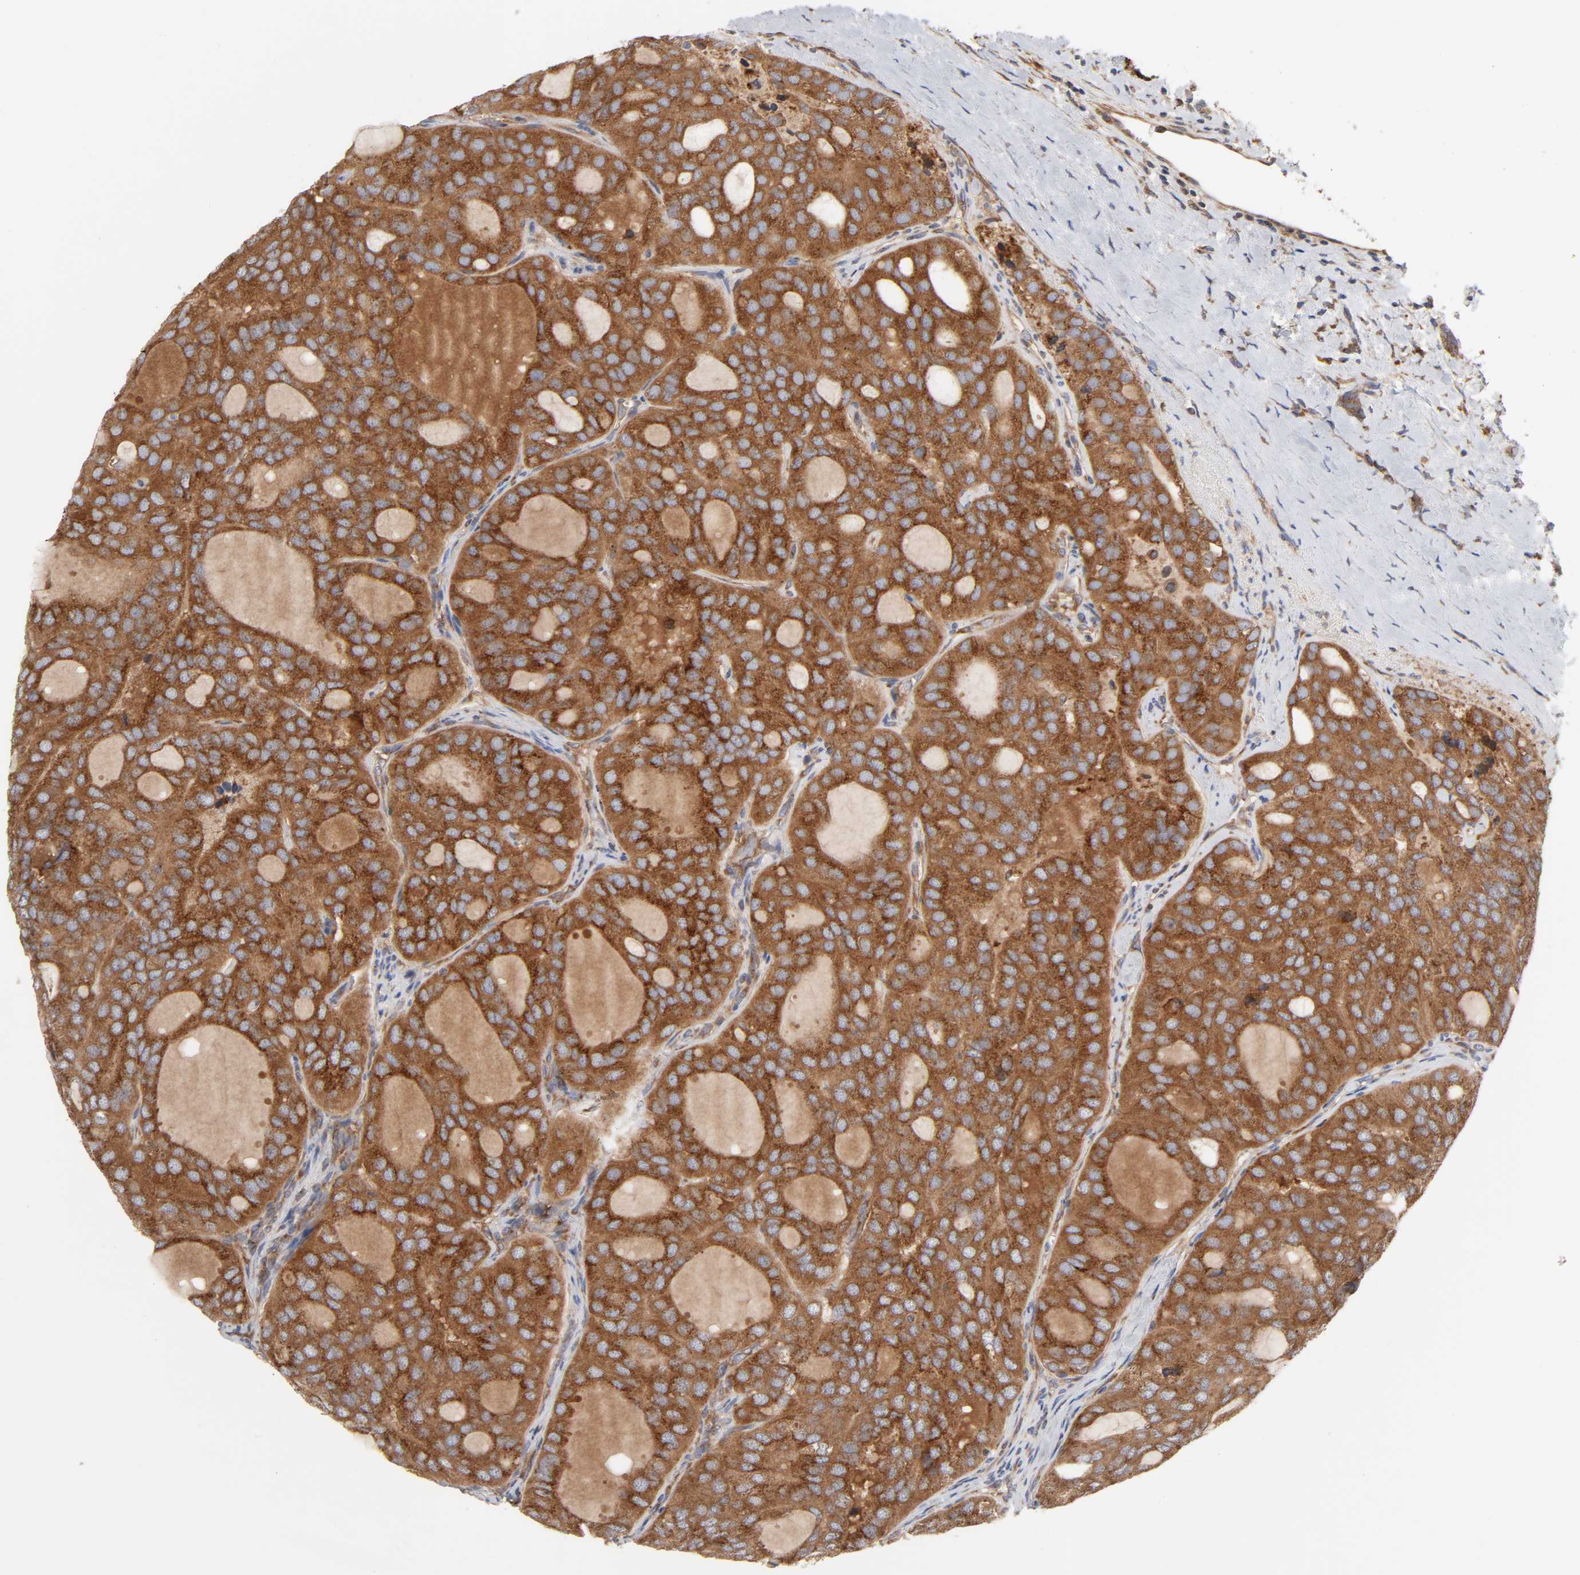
{"staining": {"intensity": "moderate", "quantity": ">75%", "location": "cytoplasmic/membranous"}, "tissue": "thyroid cancer", "cell_type": "Tumor cells", "image_type": "cancer", "snomed": [{"axis": "morphology", "description": "Follicular adenoma carcinoma, NOS"}, {"axis": "topography", "description": "Thyroid gland"}], "caption": "An IHC micrograph of neoplastic tissue is shown. Protein staining in brown highlights moderate cytoplasmic/membranous positivity in thyroid cancer within tumor cells.", "gene": "GNPTG", "patient": {"sex": "male", "age": 75}}